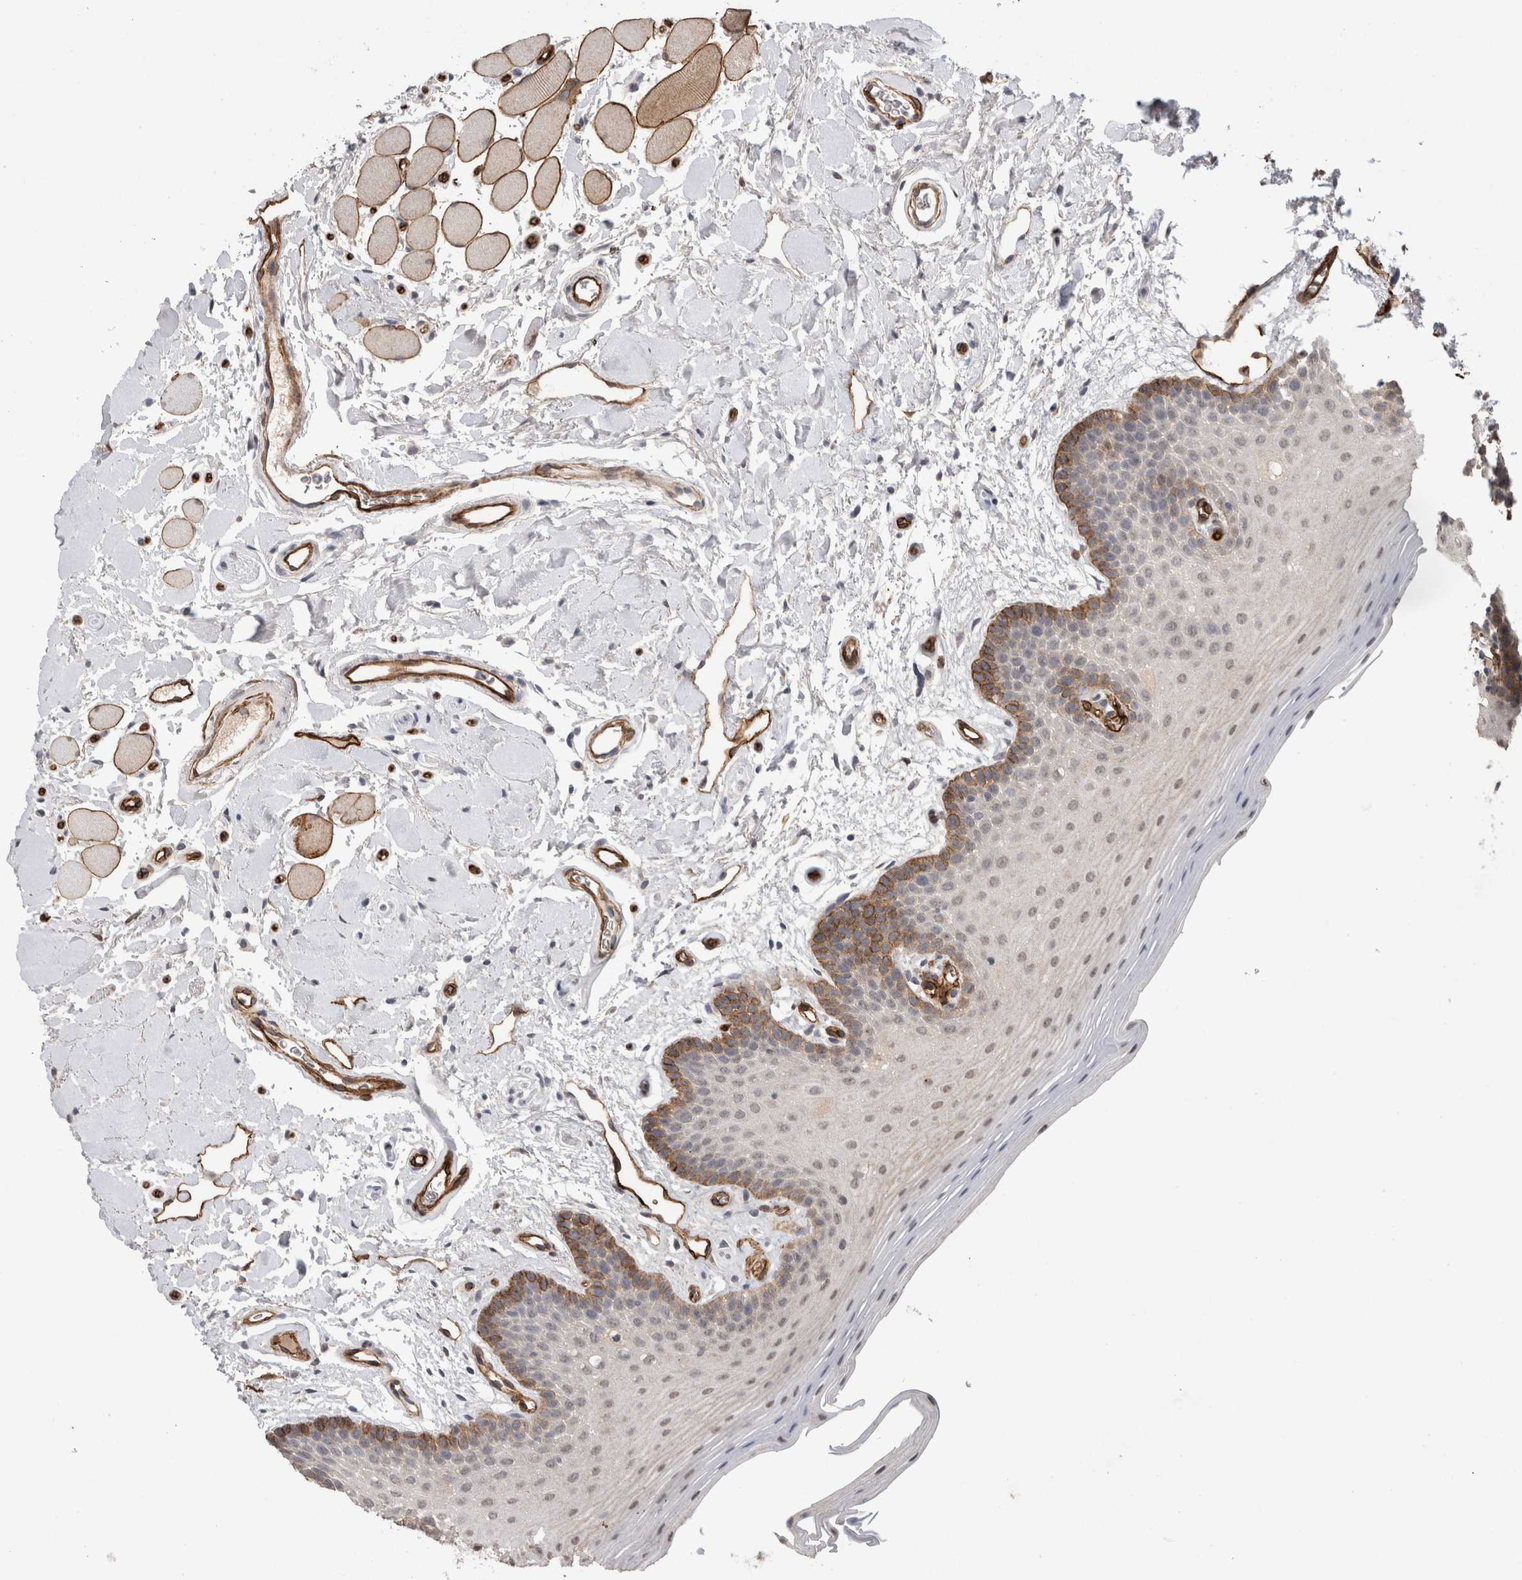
{"staining": {"intensity": "moderate", "quantity": "<25%", "location": "cytoplasmic/membranous"}, "tissue": "oral mucosa", "cell_type": "Squamous epithelial cells", "image_type": "normal", "snomed": [{"axis": "morphology", "description": "Normal tissue, NOS"}, {"axis": "topography", "description": "Oral tissue"}], "caption": "Protein expression analysis of normal oral mucosa demonstrates moderate cytoplasmic/membranous positivity in approximately <25% of squamous epithelial cells.", "gene": "CDH13", "patient": {"sex": "male", "age": 62}}